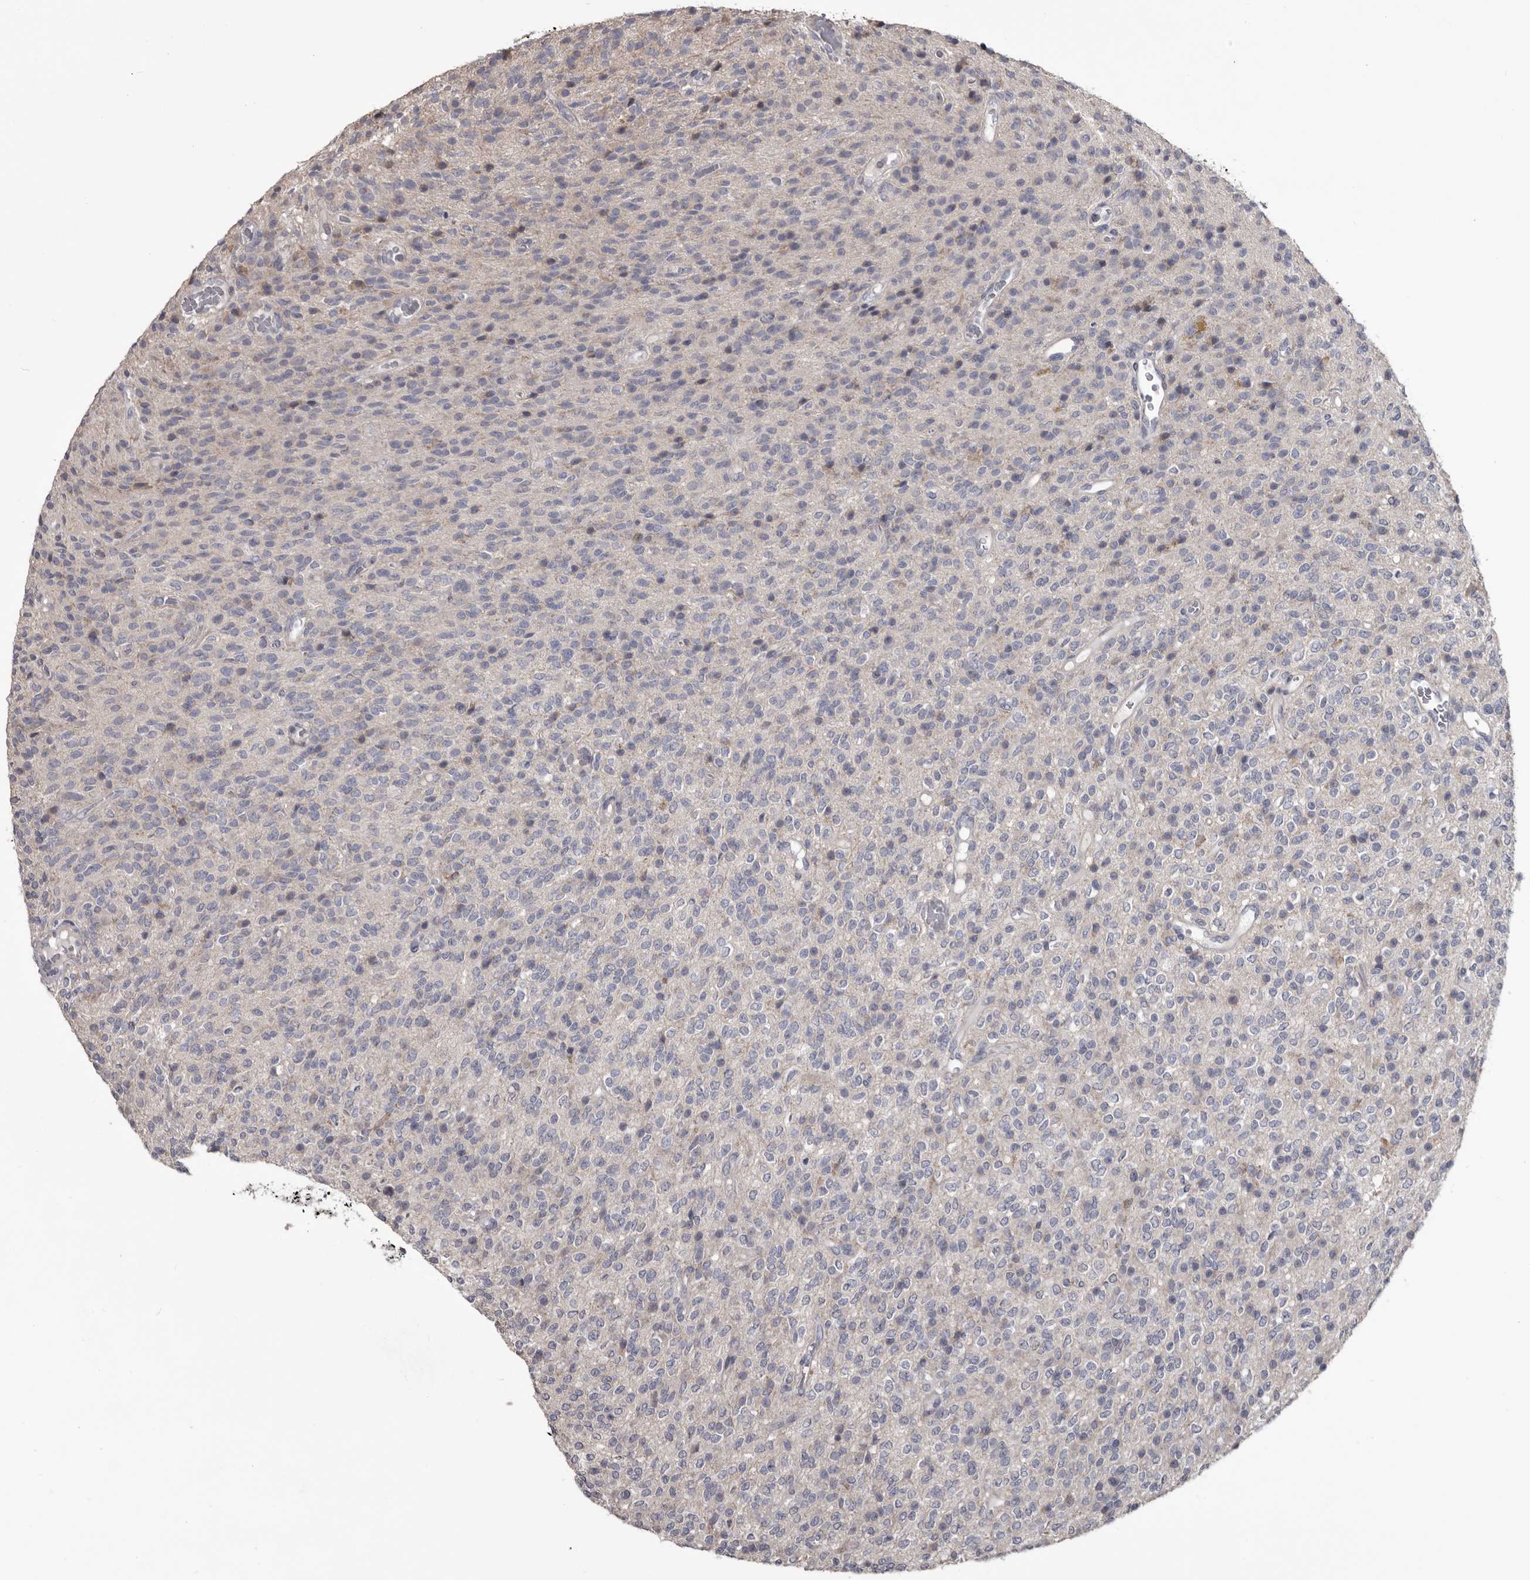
{"staining": {"intensity": "negative", "quantity": "none", "location": "none"}, "tissue": "glioma", "cell_type": "Tumor cells", "image_type": "cancer", "snomed": [{"axis": "morphology", "description": "Glioma, malignant, High grade"}, {"axis": "topography", "description": "Brain"}], "caption": "Malignant glioma (high-grade) stained for a protein using IHC reveals no positivity tumor cells.", "gene": "LPAR6", "patient": {"sex": "male", "age": 34}}